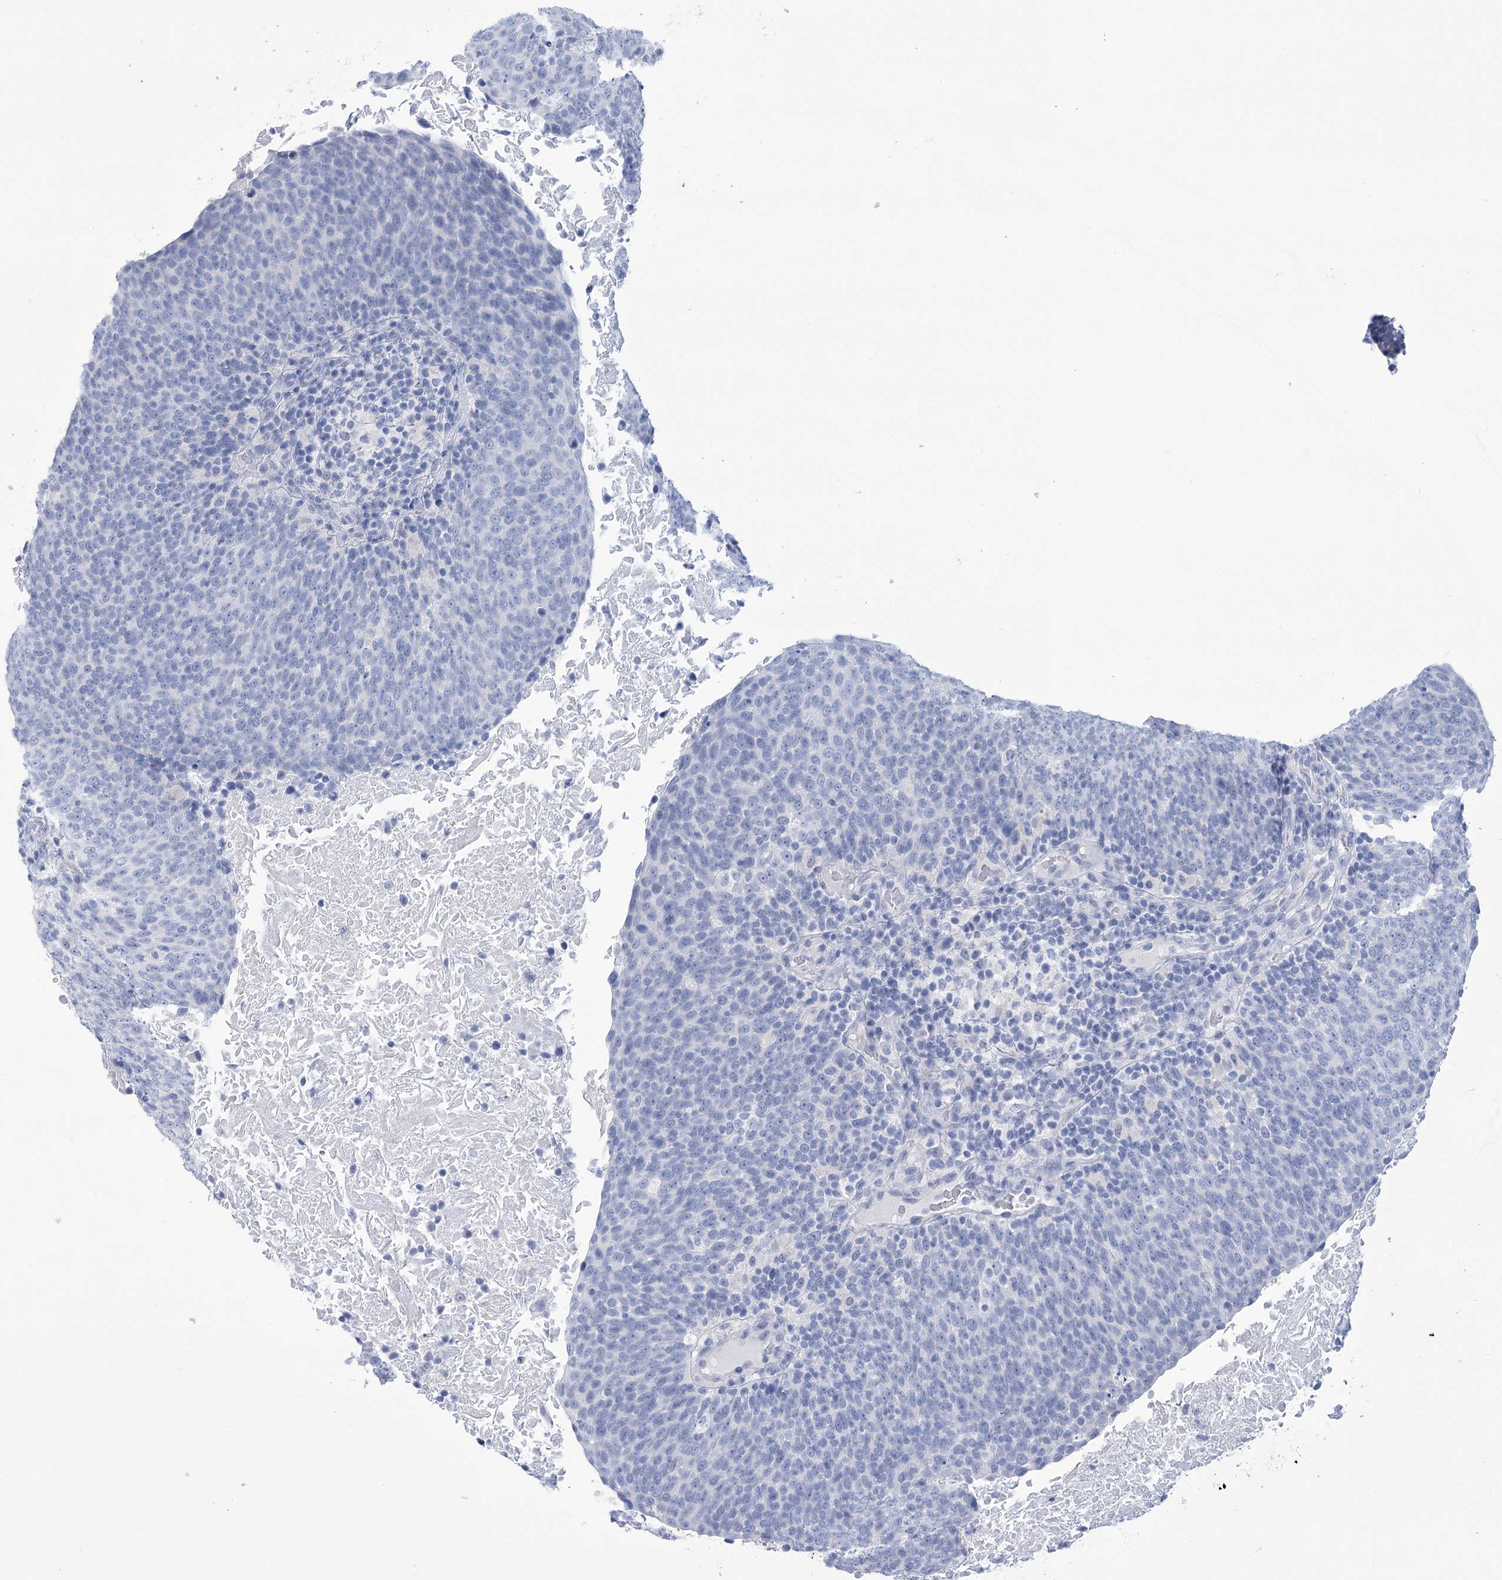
{"staining": {"intensity": "negative", "quantity": "none", "location": "none"}, "tissue": "head and neck cancer", "cell_type": "Tumor cells", "image_type": "cancer", "snomed": [{"axis": "morphology", "description": "Squamous cell carcinoma, NOS"}, {"axis": "morphology", "description": "Squamous cell carcinoma, metastatic, NOS"}, {"axis": "topography", "description": "Lymph node"}, {"axis": "topography", "description": "Head-Neck"}], "caption": "Human head and neck metastatic squamous cell carcinoma stained for a protein using immunohistochemistry (IHC) reveals no positivity in tumor cells.", "gene": "PBLD", "patient": {"sex": "male", "age": 62}}